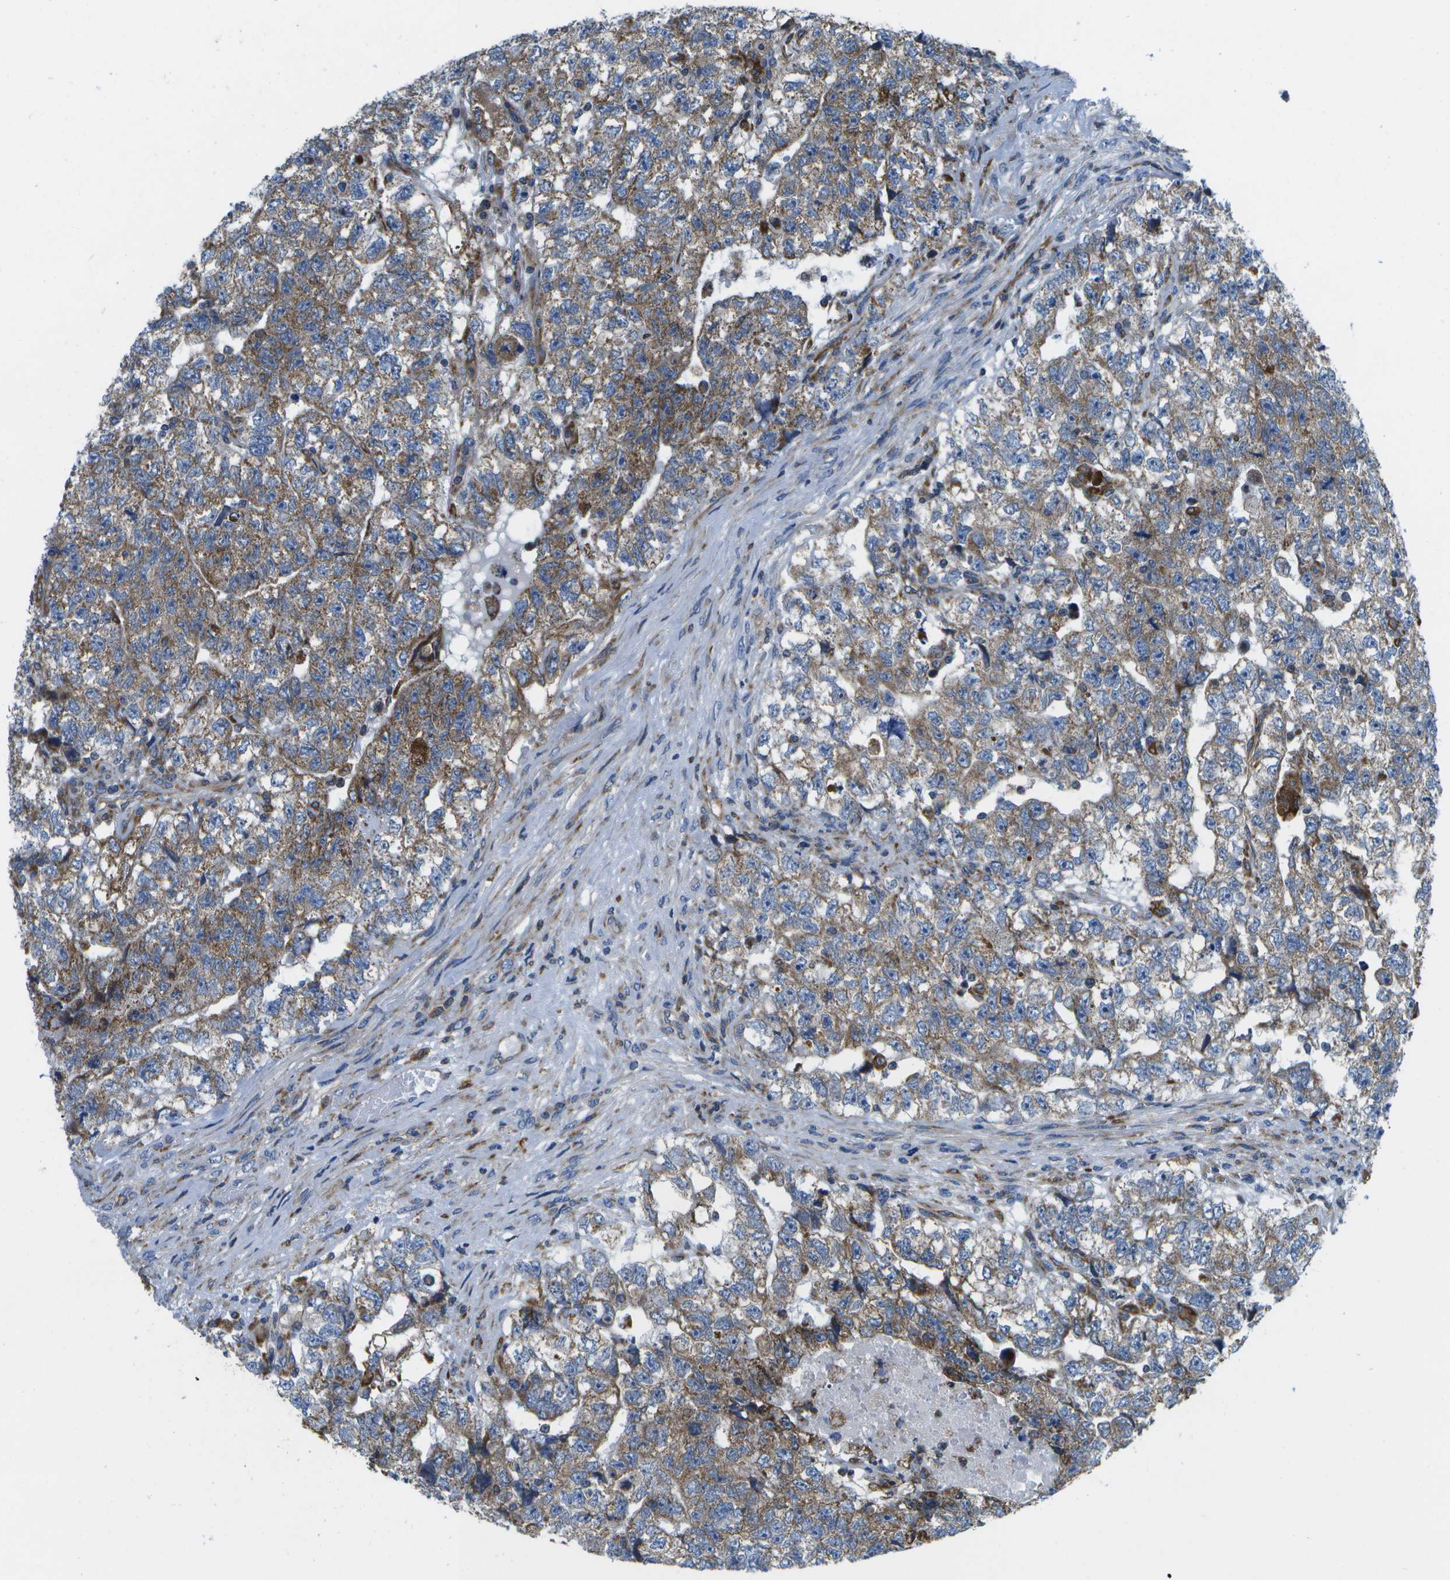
{"staining": {"intensity": "moderate", "quantity": ">75%", "location": "cytoplasmic/membranous"}, "tissue": "testis cancer", "cell_type": "Tumor cells", "image_type": "cancer", "snomed": [{"axis": "morphology", "description": "Carcinoma, Embryonal, NOS"}, {"axis": "topography", "description": "Testis"}], "caption": "Human testis cancer (embryonal carcinoma) stained for a protein (brown) reveals moderate cytoplasmic/membranous positive positivity in about >75% of tumor cells.", "gene": "GDF5", "patient": {"sex": "male", "age": 36}}